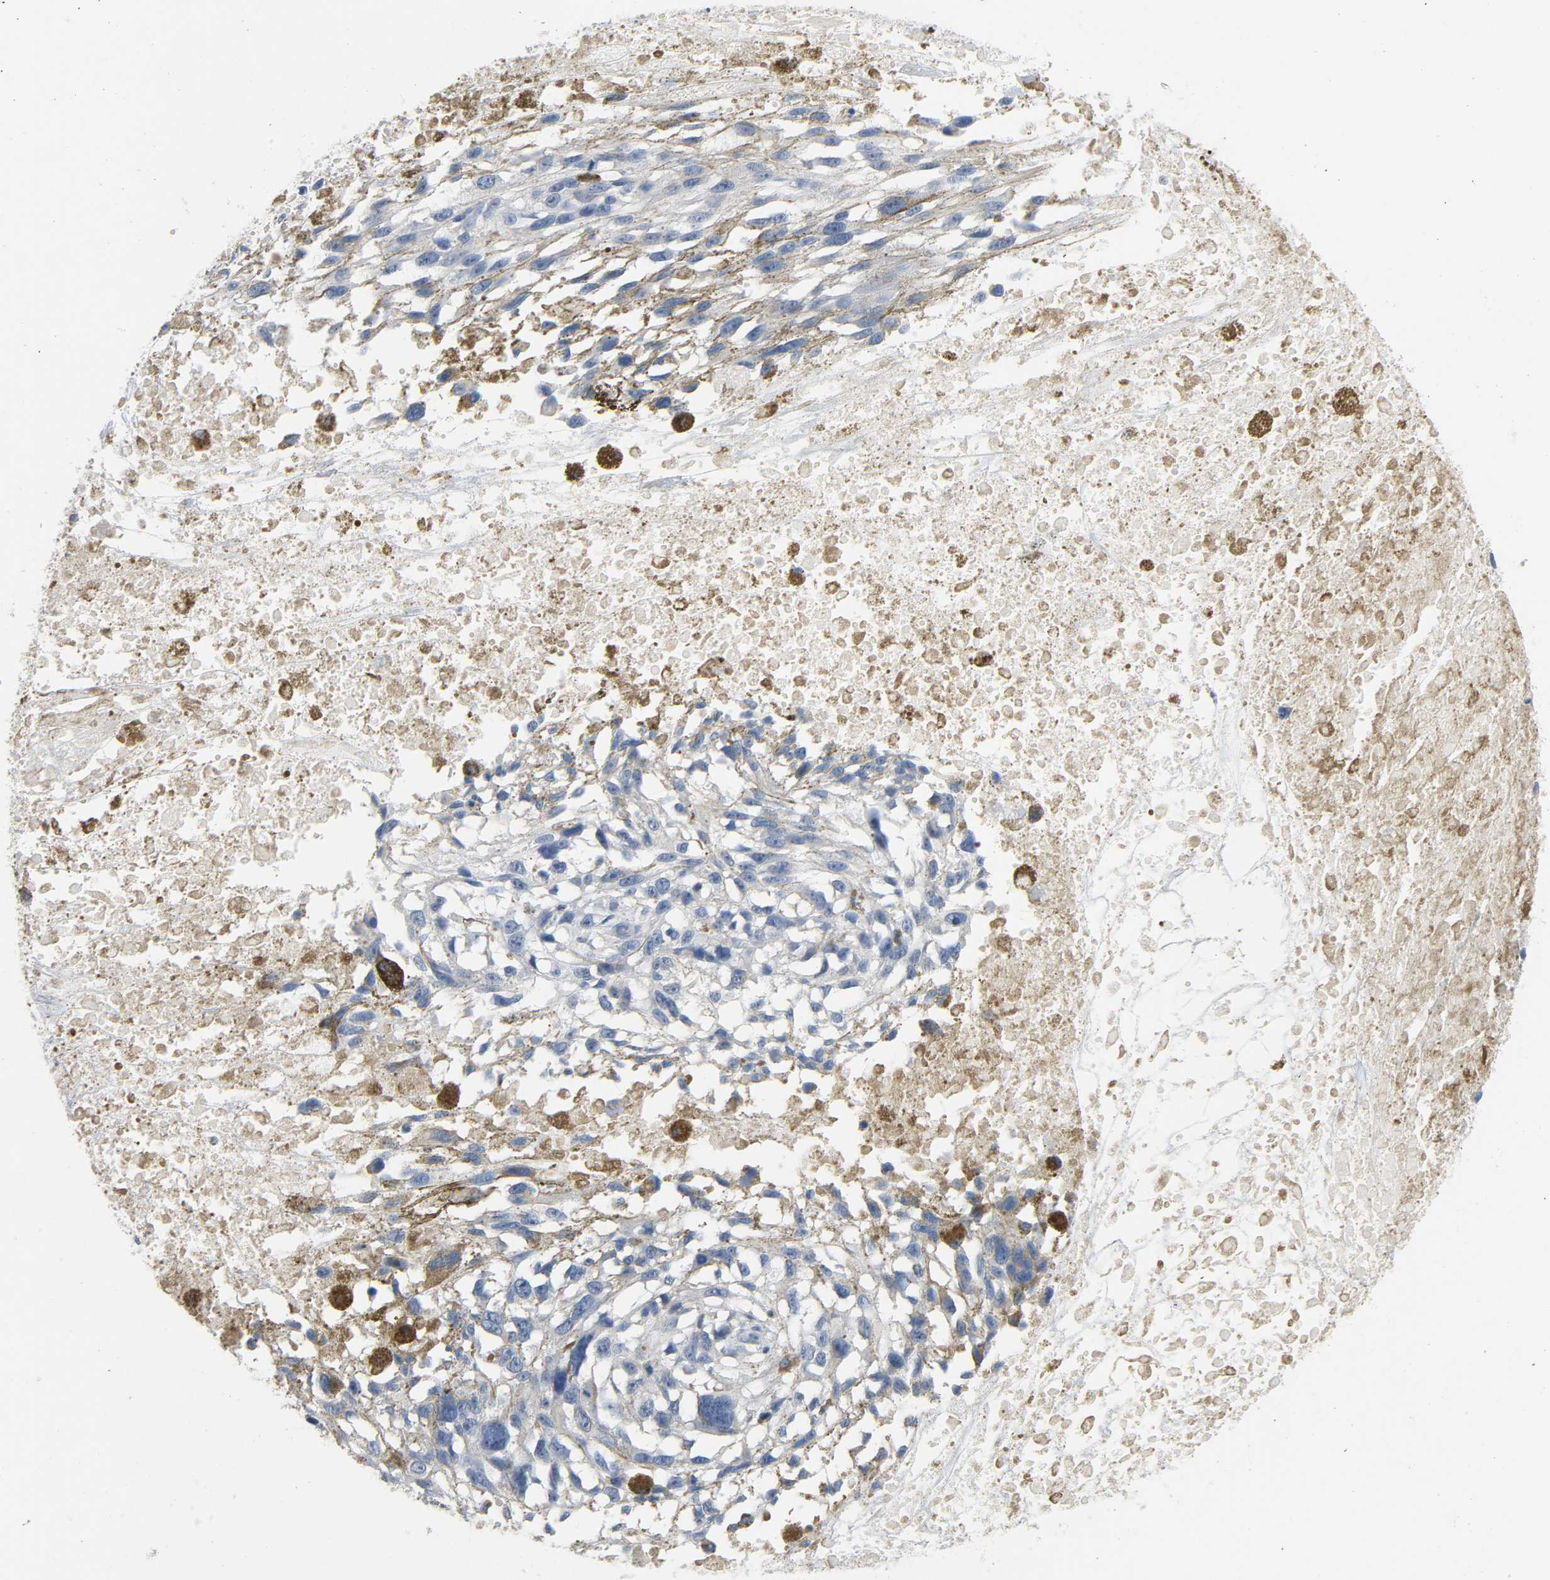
{"staining": {"intensity": "negative", "quantity": "none", "location": "none"}, "tissue": "melanoma", "cell_type": "Tumor cells", "image_type": "cancer", "snomed": [{"axis": "morphology", "description": "Malignant melanoma, Metastatic site"}, {"axis": "topography", "description": "Lymph node"}], "caption": "This photomicrograph is of malignant melanoma (metastatic site) stained with IHC to label a protein in brown with the nuclei are counter-stained blue. There is no expression in tumor cells.", "gene": "LCK", "patient": {"sex": "male", "age": 59}}